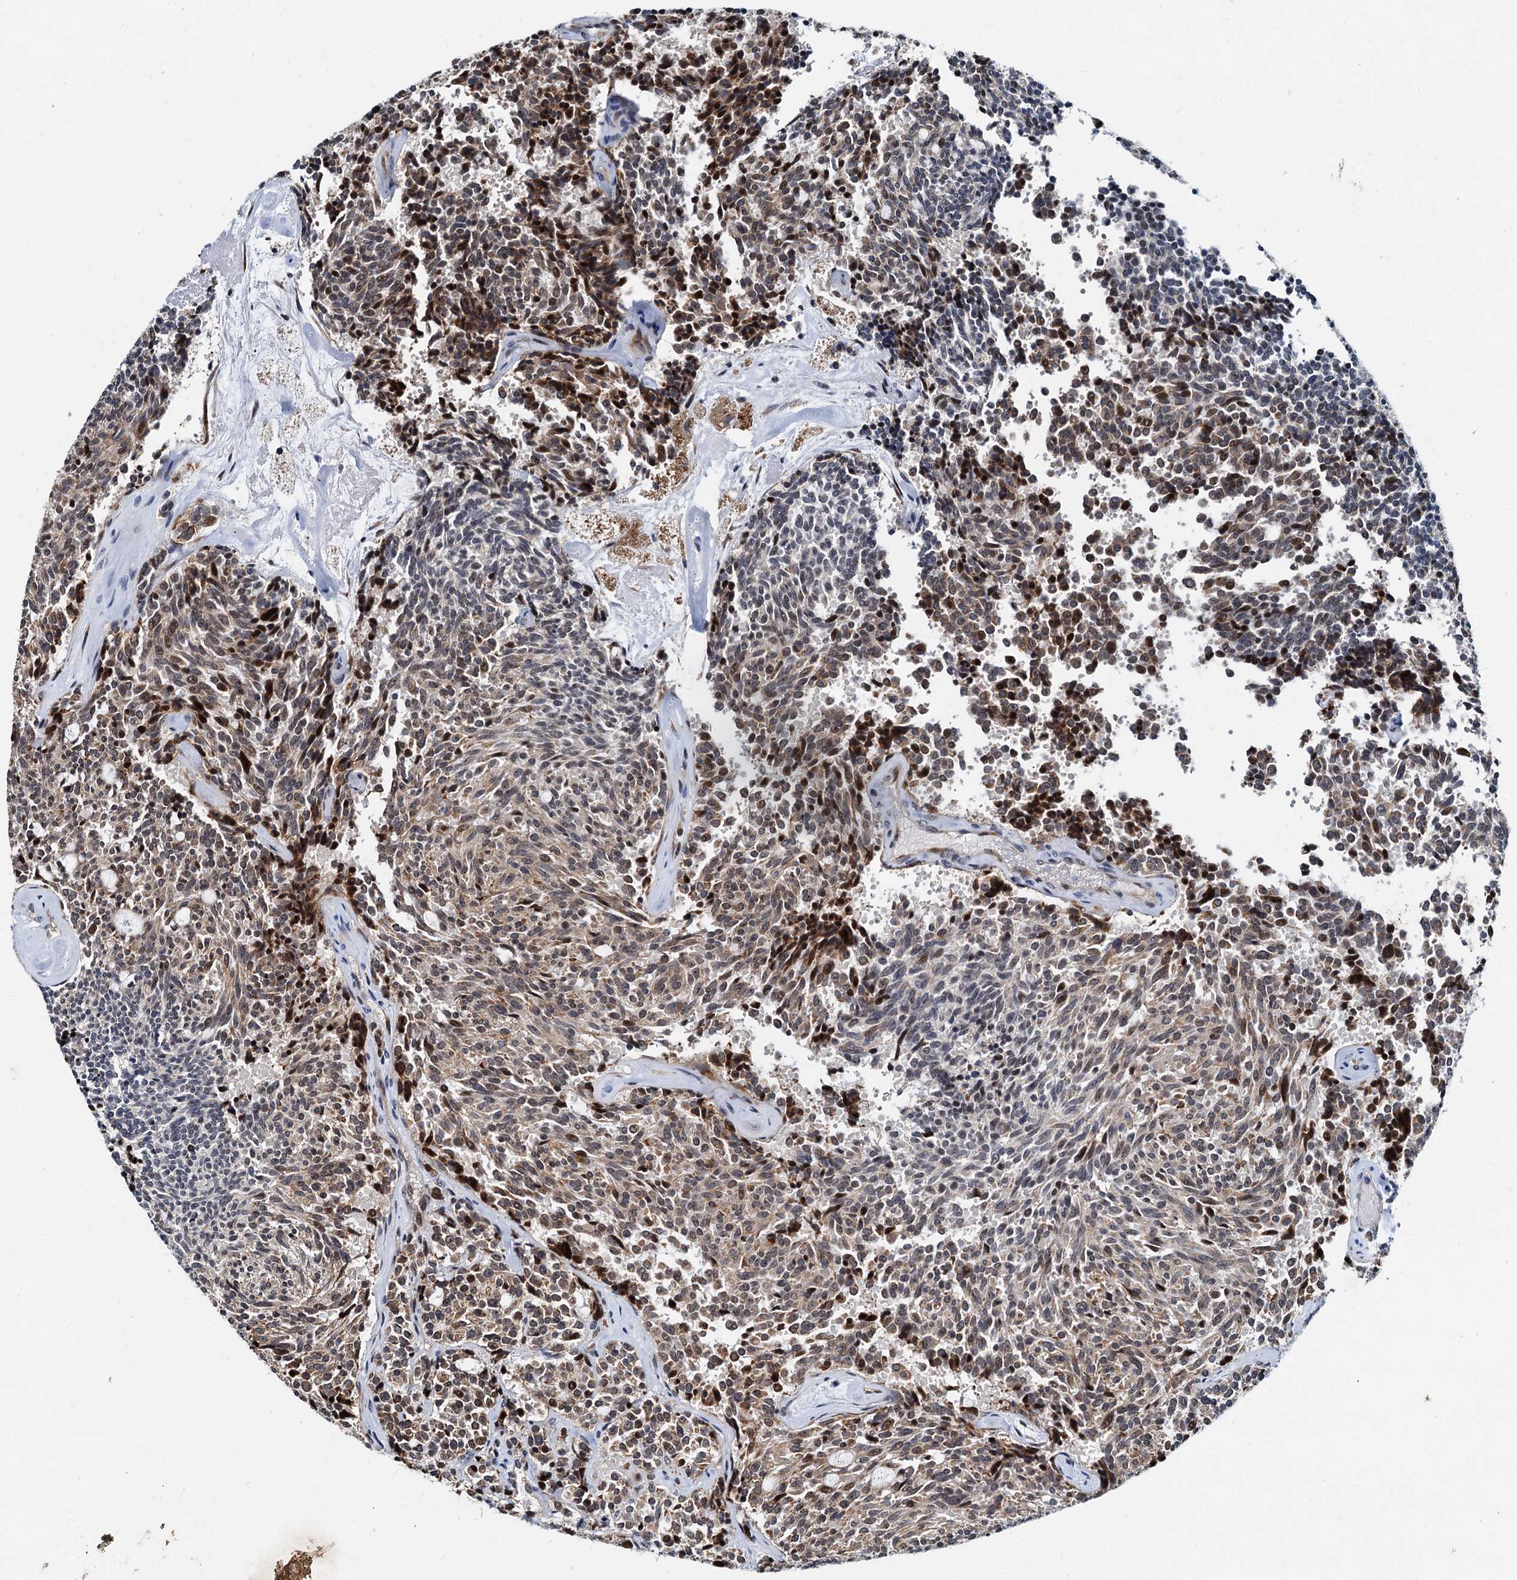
{"staining": {"intensity": "weak", "quantity": ">75%", "location": "cytoplasmic/membranous"}, "tissue": "carcinoid", "cell_type": "Tumor cells", "image_type": "cancer", "snomed": [{"axis": "morphology", "description": "Carcinoid, malignant, NOS"}, {"axis": "topography", "description": "Pancreas"}], "caption": "A high-resolution image shows immunohistochemistry (IHC) staining of malignant carcinoid, which shows weak cytoplasmic/membranous staining in approximately >75% of tumor cells. The staining was performed using DAB to visualize the protein expression in brown, while the nuclei were stained in blue with hematoxylin (Magnification: 20x).", "gene": "DNAJC21", "patient": {"sex": "female", "age": 54}}